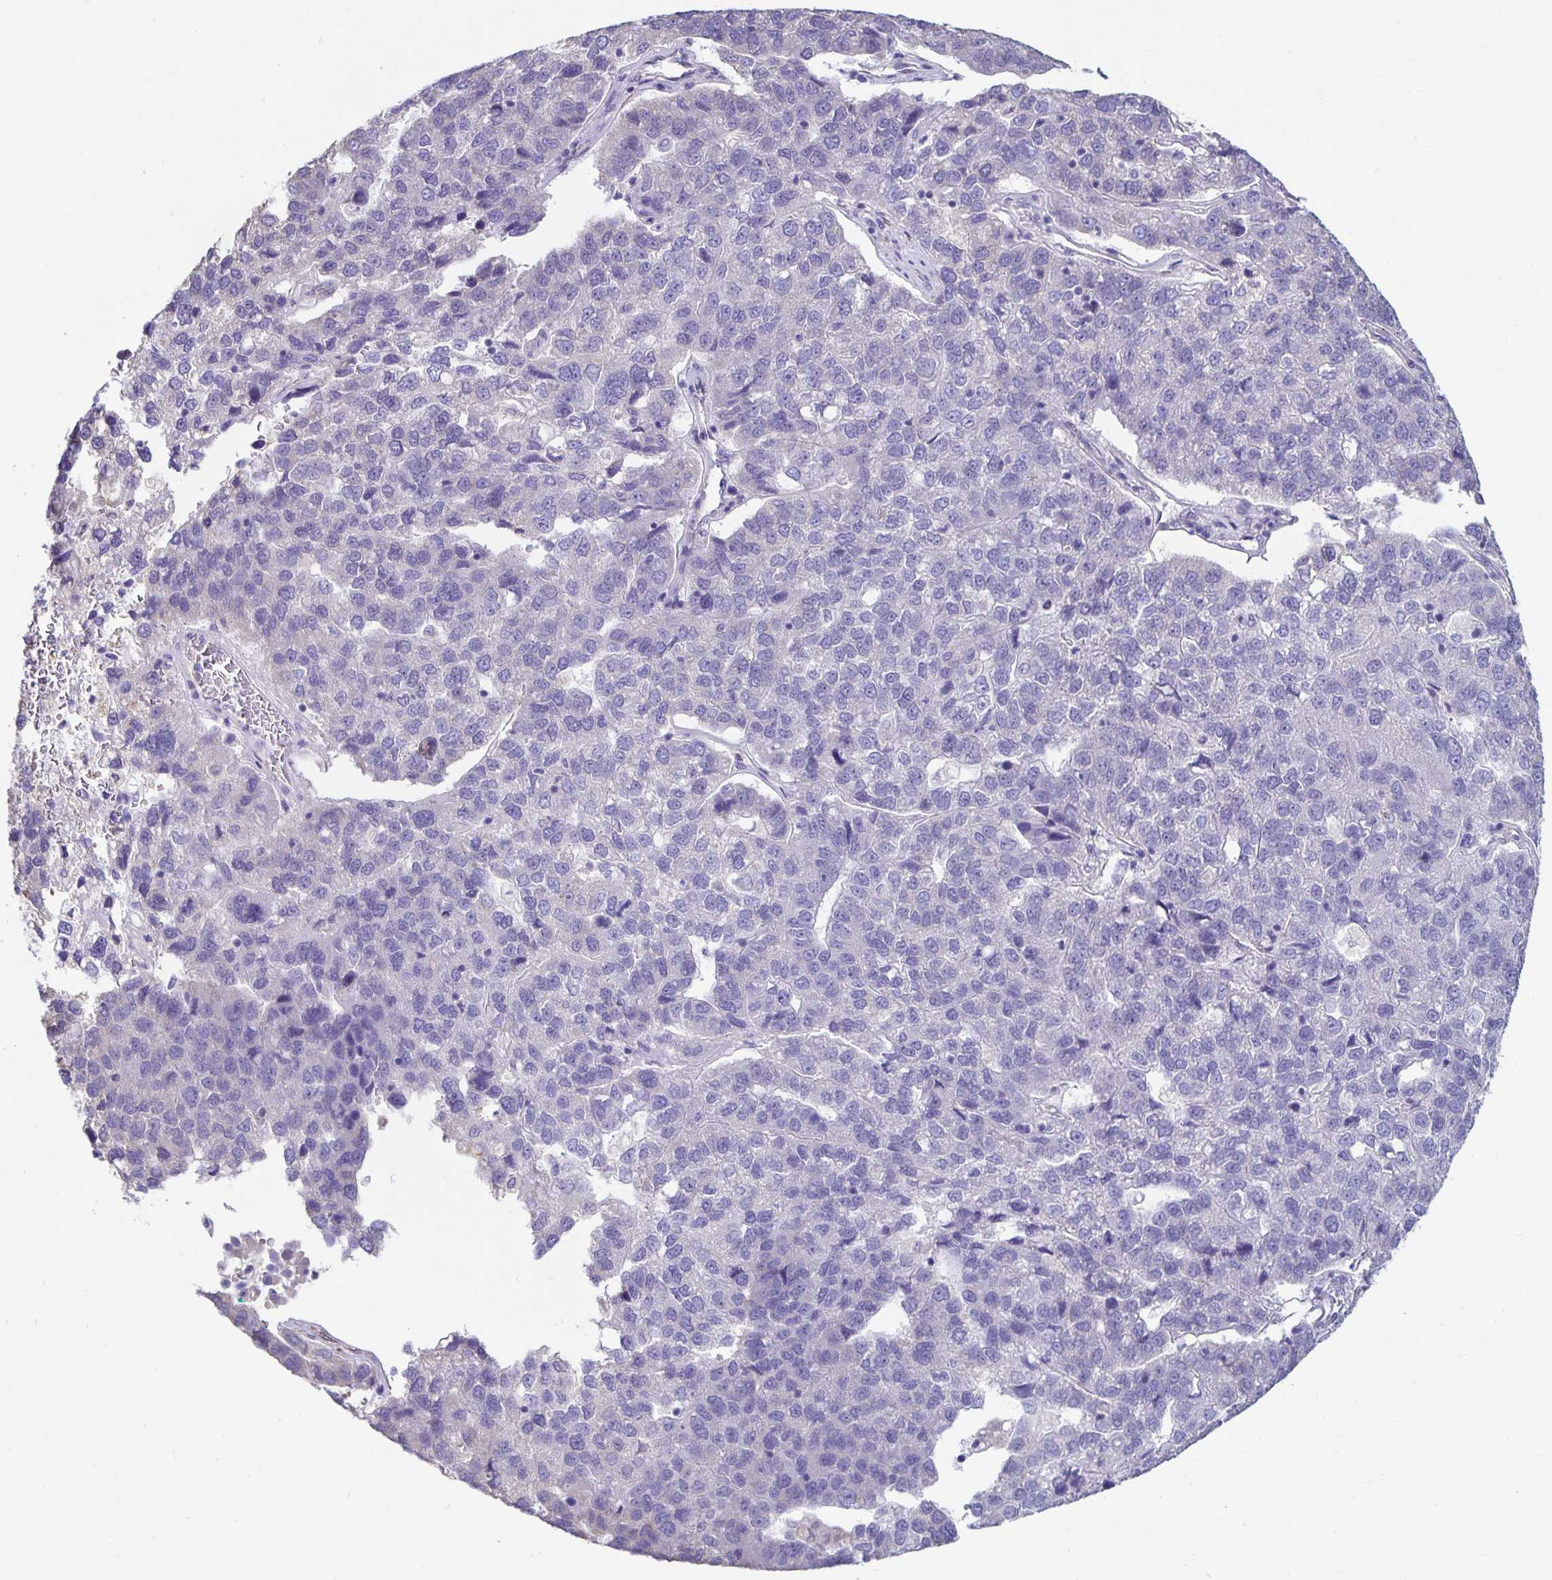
{"staining": {"intensity": "negative", "quantity": "none", "location": "none"}, "tissue": "pancreatic cancer", "cell_type": "Tumor cells", "image_type": "cancer", "snomed": [{"axis": "morphology", "description": "Adenocarcinoma, NOS"}, {"axis": "topography", "description": "Pancreas"}], "caption": "Immunohistochemistry (IHC) of human adenocarcinoma (pancreatic) shows no positivity in tumor cells.", "gene": "DNAI2", "patient": {"sex": "female", "age": 61}}